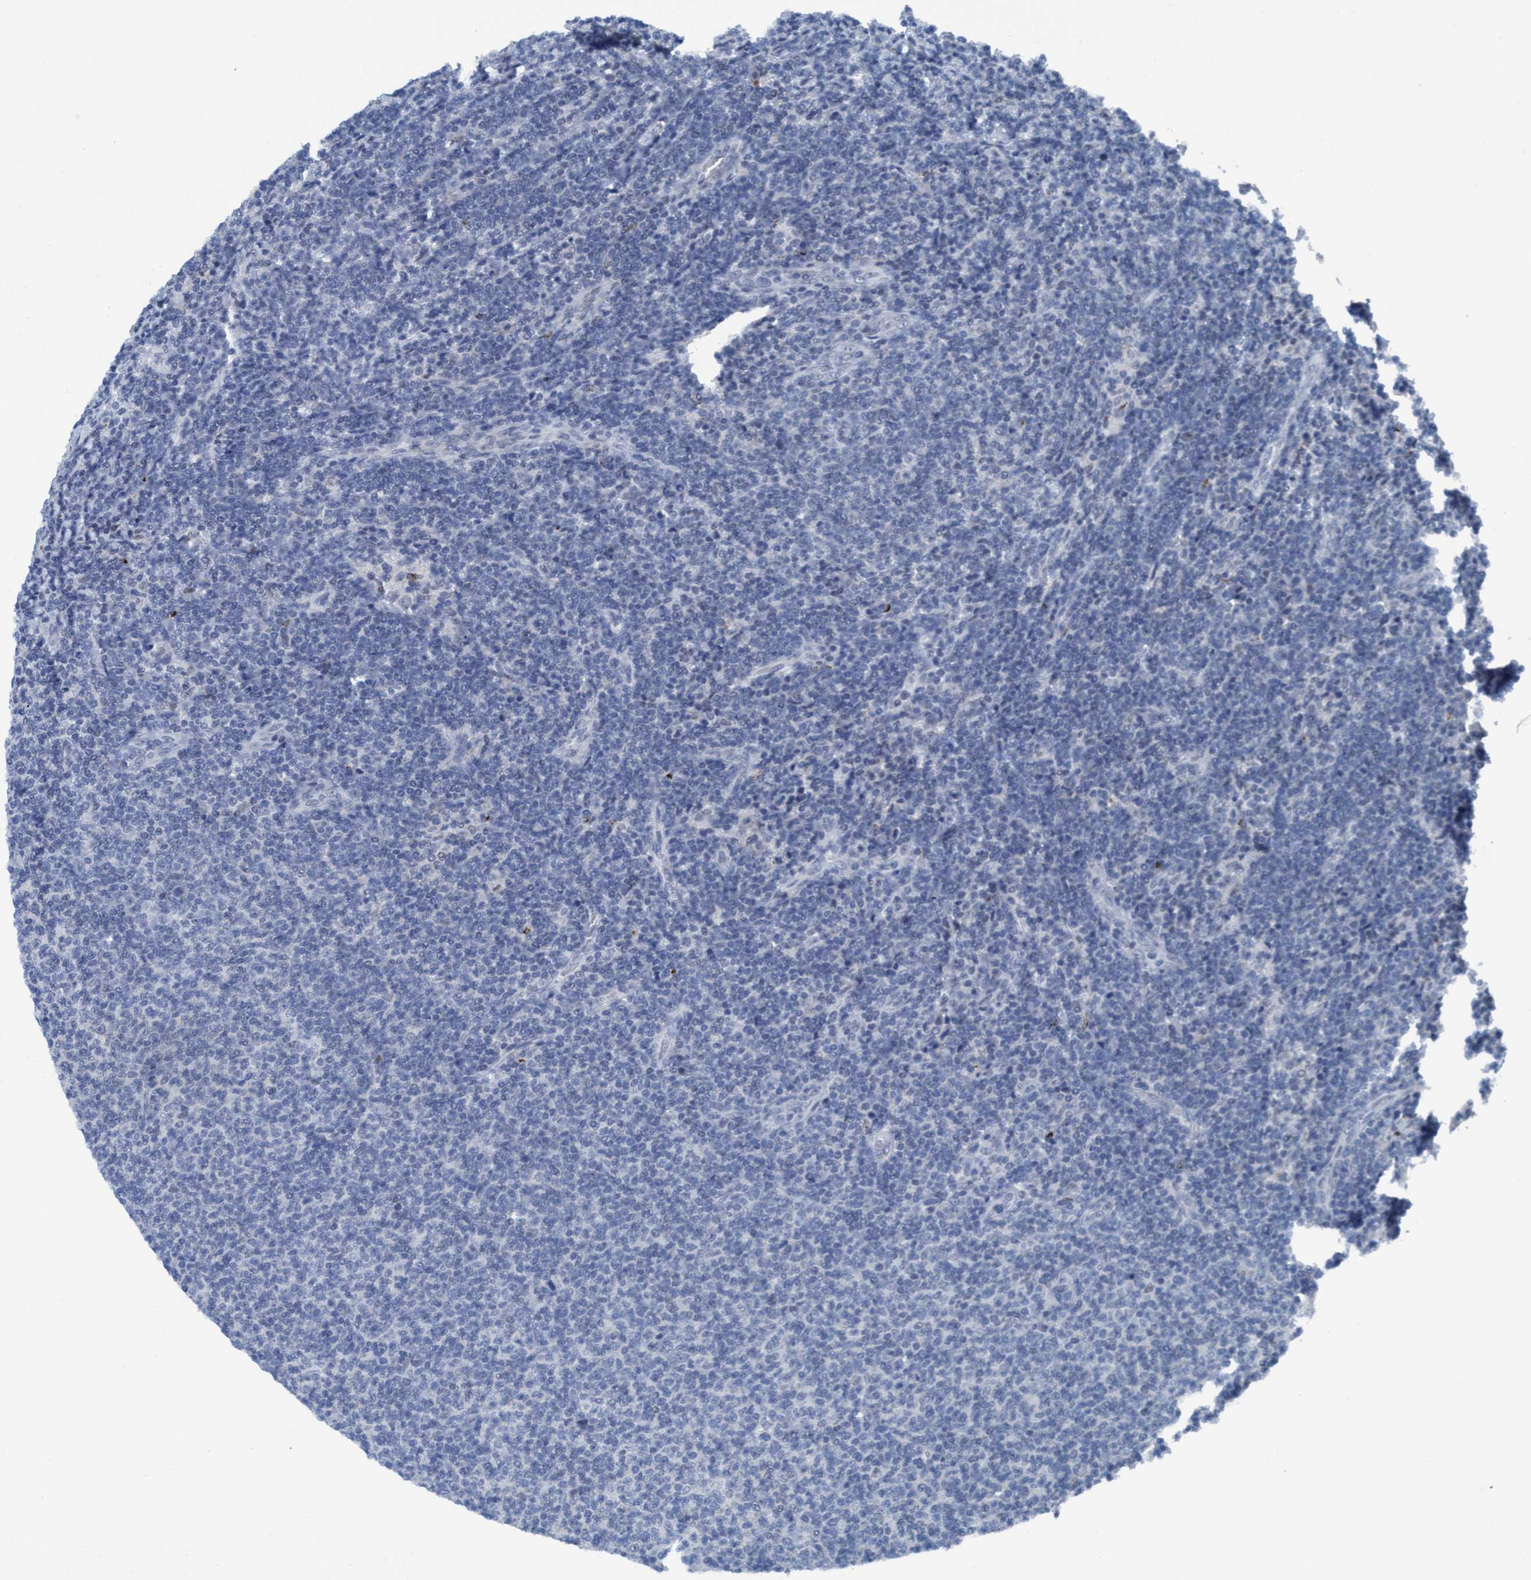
{"staining": {"intensity": "negative", "quantity": "none", "location": "none"}, "tissue": "lymphoma", "cell_type": "Tumor cells", "image_type": "cancer", "snomed": [{"axis": "morphology", "description": "Malignant lymphoma, non-Hodgkin's type, Low grade"}, {"axis": "topography", "description": "Lymph node"}], "caption": "A histopathology image of human lymphoma is negative for staining in tumor cells. The staining was performed using DAB to visualize the protein expression in brown, while the nuclei were stained in blue with hematoxylin (Magnification: 20x).", "gene": "DNAI1", "patient": {"sex": "male", "age": 66}}